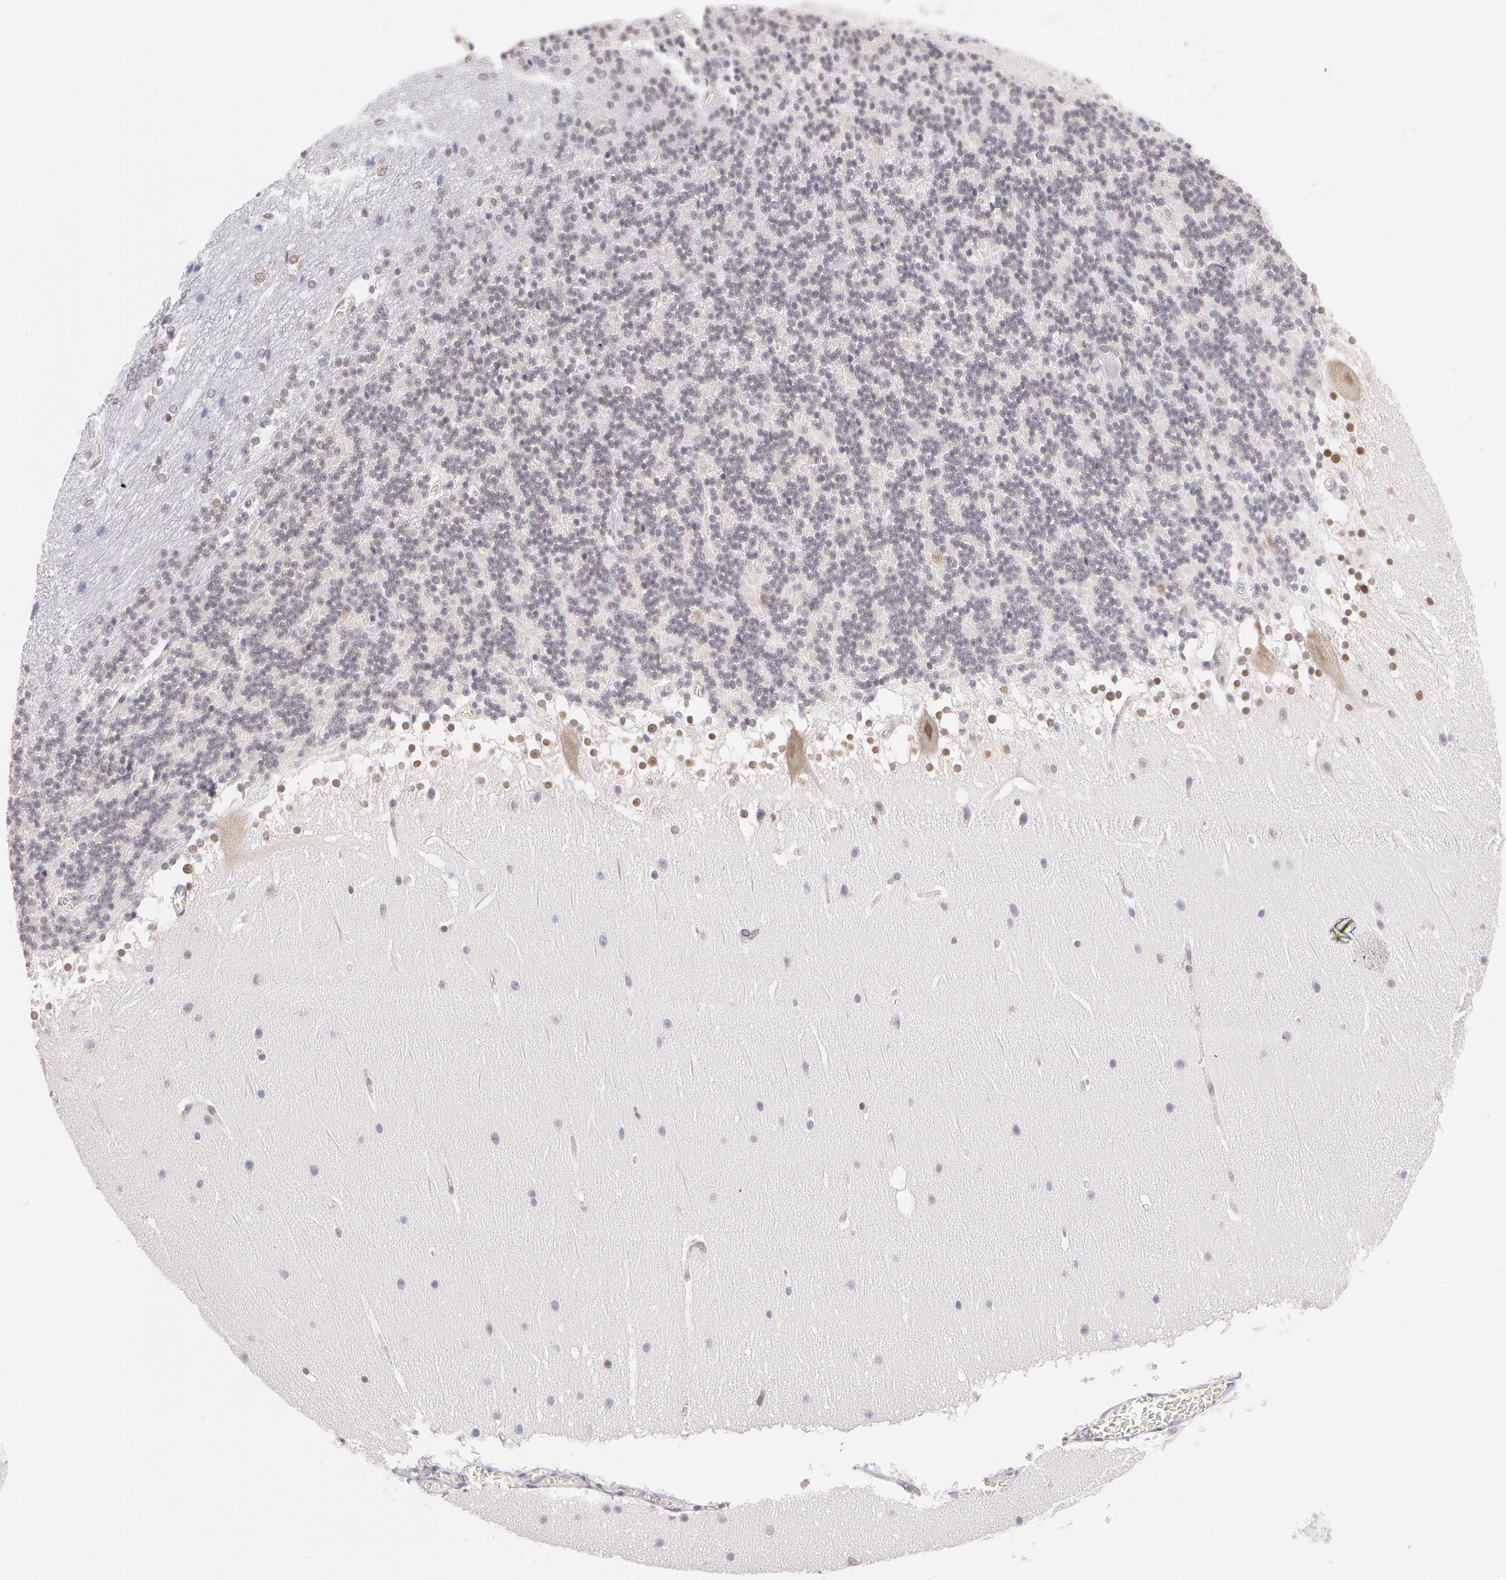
{"staining": {"intensity": "negative", "quantity": "none", "location": "none"}, "tissue": "cerebellum", "cell_type": "Cells in granular layer", "image_type": "normal", "snomed": [{"axis": "morphology", "description": "Normal tissue, NOS"}, {"axis": "topography", "description": "Cerebellum"}], "caption": "This is an immunohistochemistry (IHC) histopathology image of normal cerebellum. There is no positivity in cells in granular layer.", "gene": "DDX3X", "patient": {"sex": "female", "age": 19}}